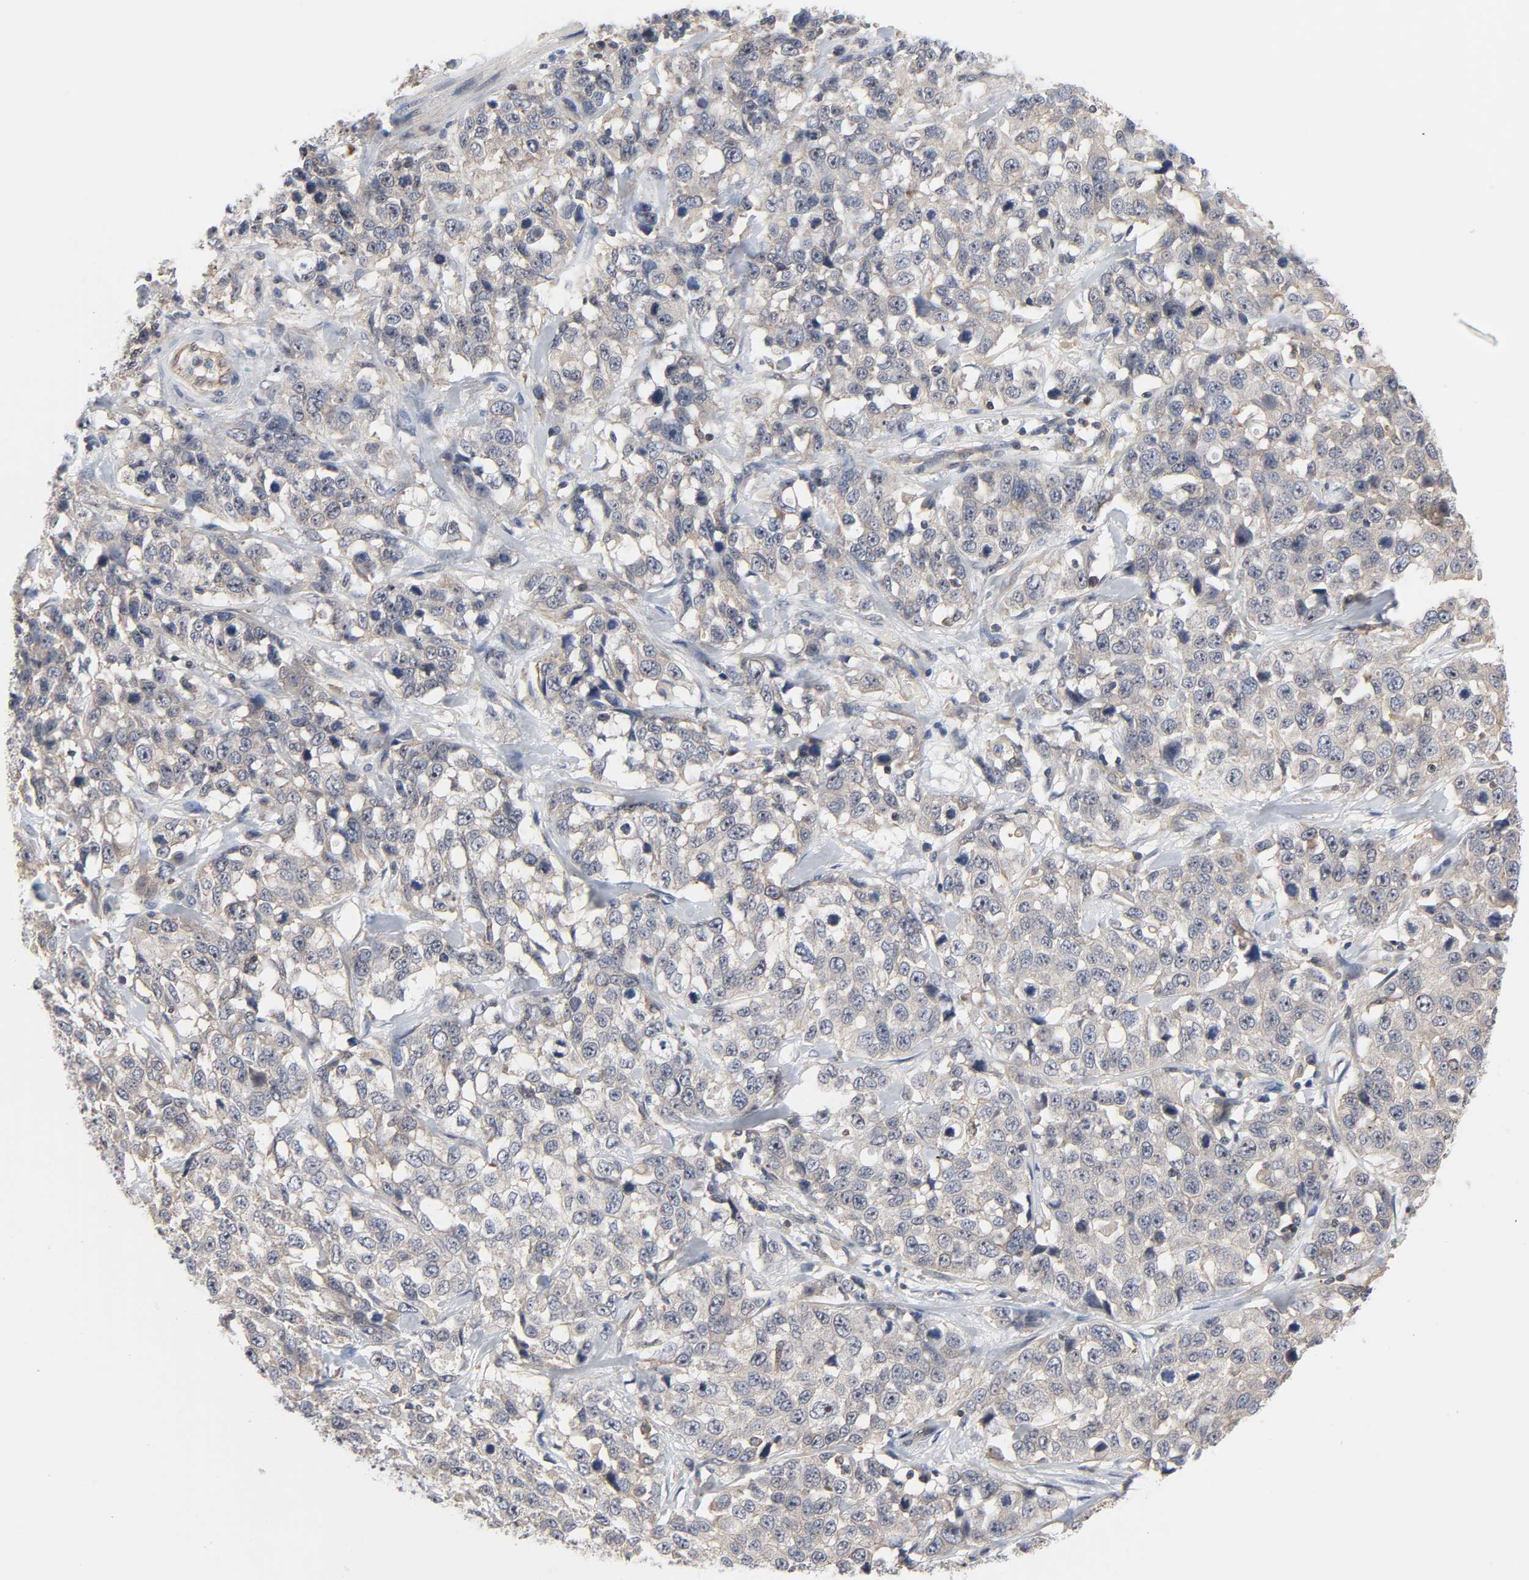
{"staining": {"intensity": "weak", "quantity": "25%-75%", "location": "cytoplasmic/membranous"}, "tissue": "stomach cancer", "cell_type": "Tumor cells", "image_type": "cancer", "snomed": [{"axis": "morphology", "description": "Normal tissue, NOS"}, {"axis": "morphology", "description": "Adenocarcinoma, NOS"}, {"axis": "topography", "description": "Stomach"}], "caption": "Immunohistochemical staining of human stomach adenocarcinoma exhibits low levels of weak cytoplasmic/membranous staining in about 25%-75% of tumor cells.", "gene": "DDX10", "patient": {"sex": "male", "age": 48}}